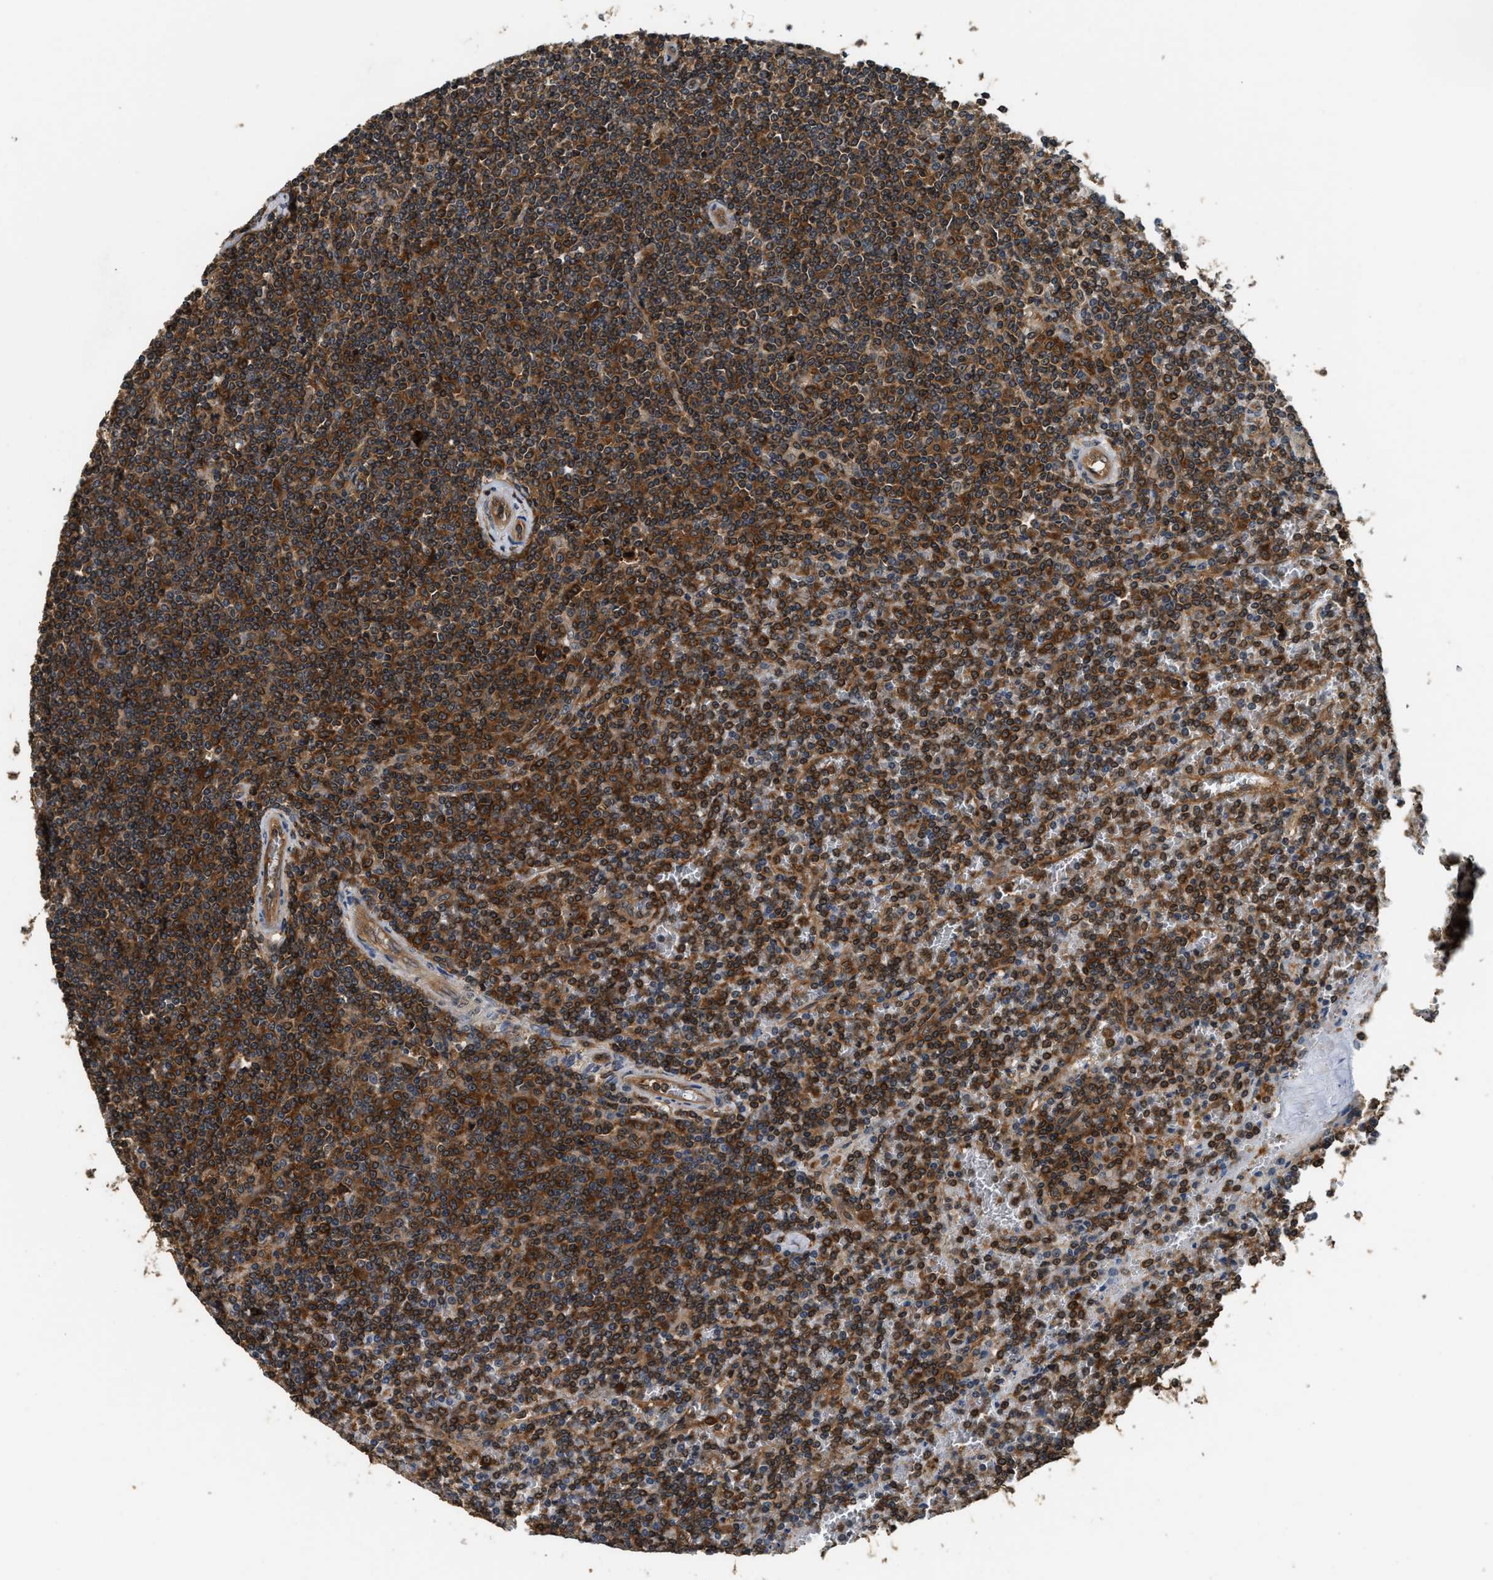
{"staining": {"intensity": "strong", "quantity": ">75%", "location": "cytoplasmic/membranous"}, "tissue": "lymphoma", "cell_type": "Tumor cells", "image_type": "cancer", "snomed": [{"axis": "morphology", "description": "Malignant lymphoma, non-Hodgkin's type, Low grade"}, {"axis": "topography", "description": "Spleen"}], "caption": "Immunohistochemical staining of human malignant lymphoma, non-Hodgkin's type (low-grade) exhibits strong cytoplasmic/membranous protein expression in about >75% of tumor cells.", "gene": "DNAJC2", "patient": {"sex": "female", "age": 19}}